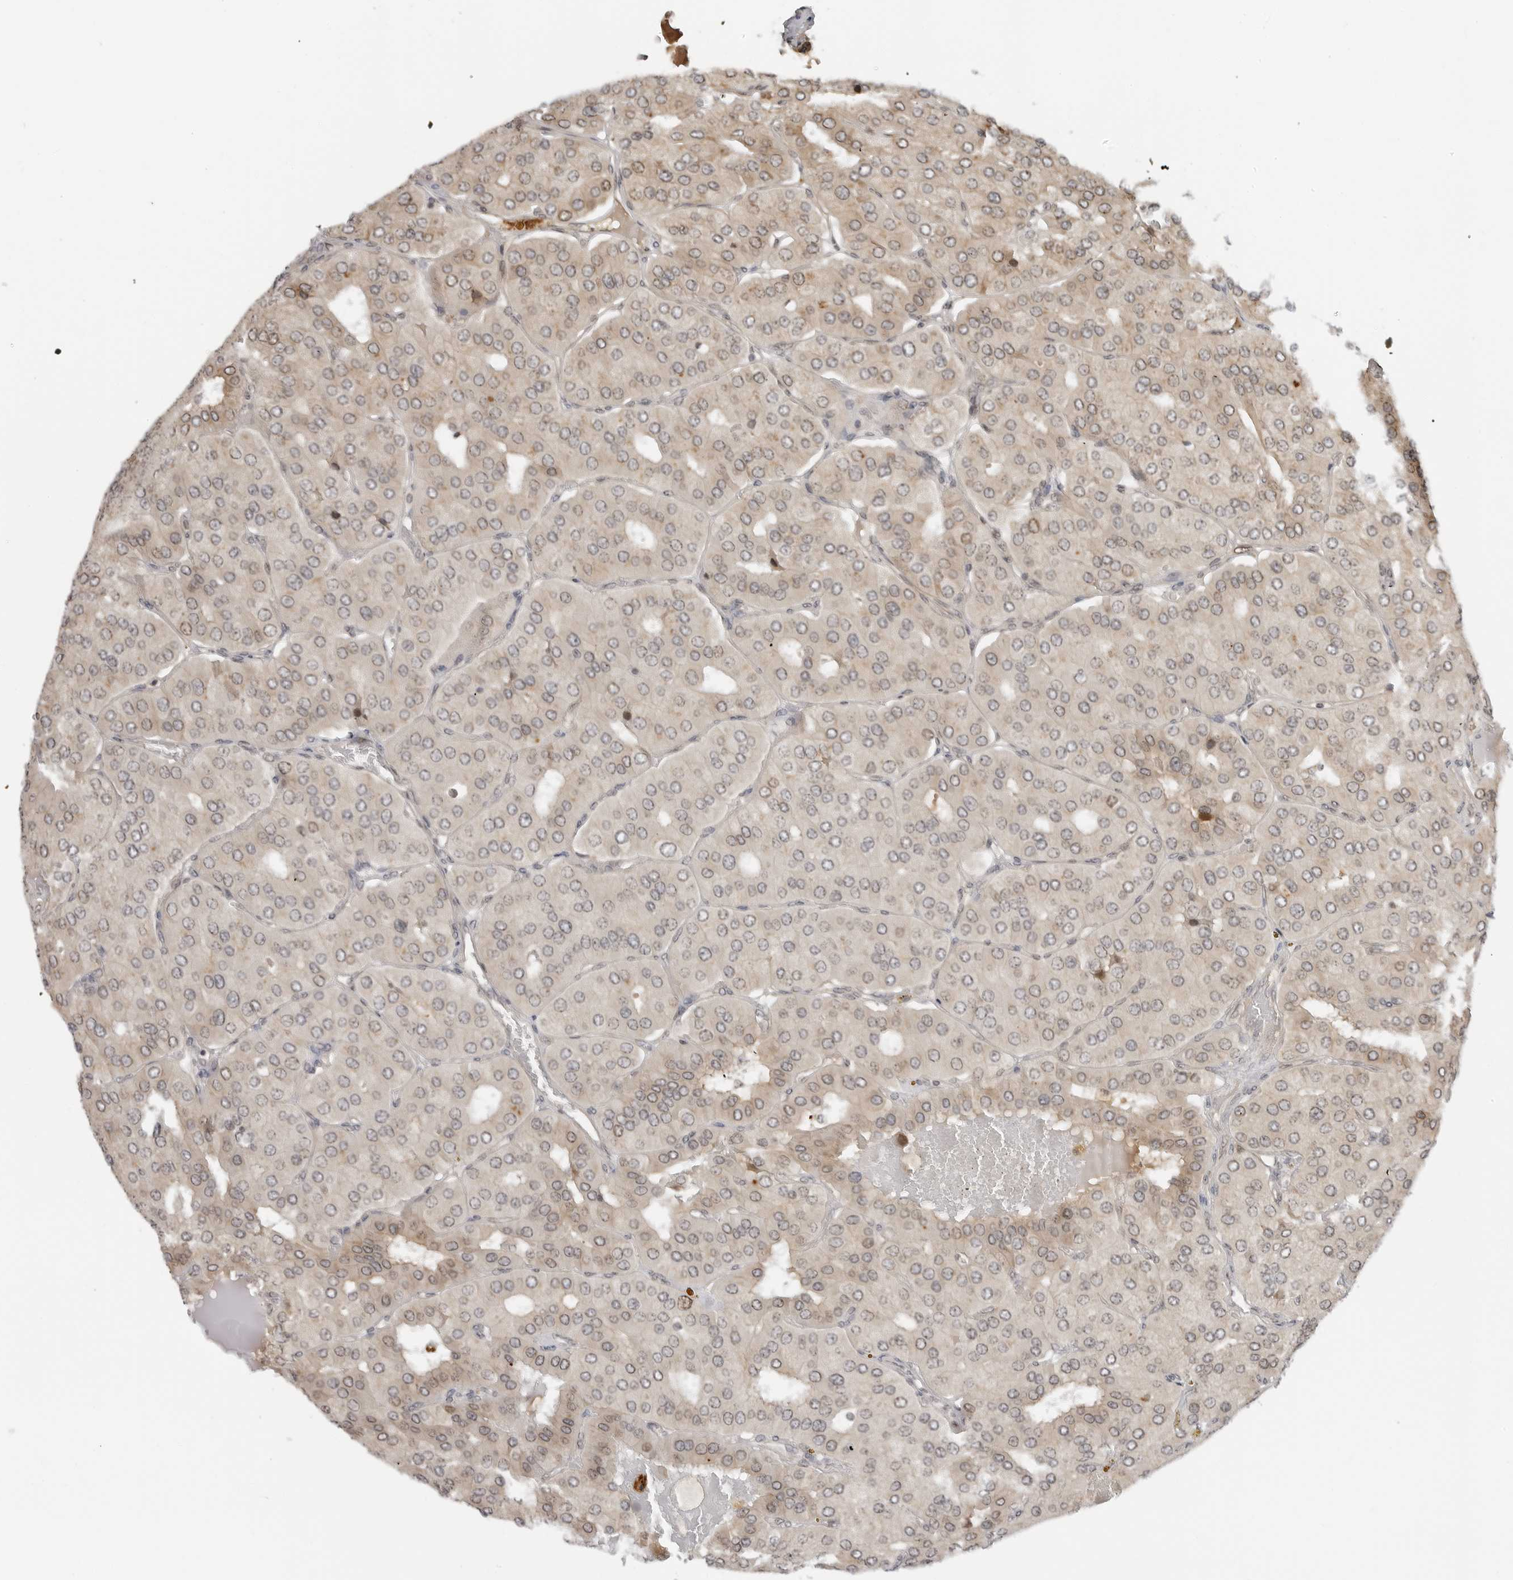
{"staining": {"intensity": "moderate", "quantity": "25%-75%", "location": "cytoplasmic/membranous,nuclear"}, "tissue": "parathyroid gland", "cell_type": "Glandular cells", "image_type": "normal", "snomed": [{"axis": "morphology", "description": "Normal tissue, NOS"}, {"axis": "morphology", "description": "Adenoma, NOS"}, {"axis": "topography", "description": "Parathyroid gland"}], "caption": "Brown immunohistochemical staining in unremarkable human parathyroid gland demonstrates moderate cytoplasmic/membranous,nuclear expression in about 25%-75% of glandular cells. (brown staining indicates protein expression, while blue staining denotes nuclei).", "gene": "TIPRL", "patient": {"sex": "female", "age": 86}}